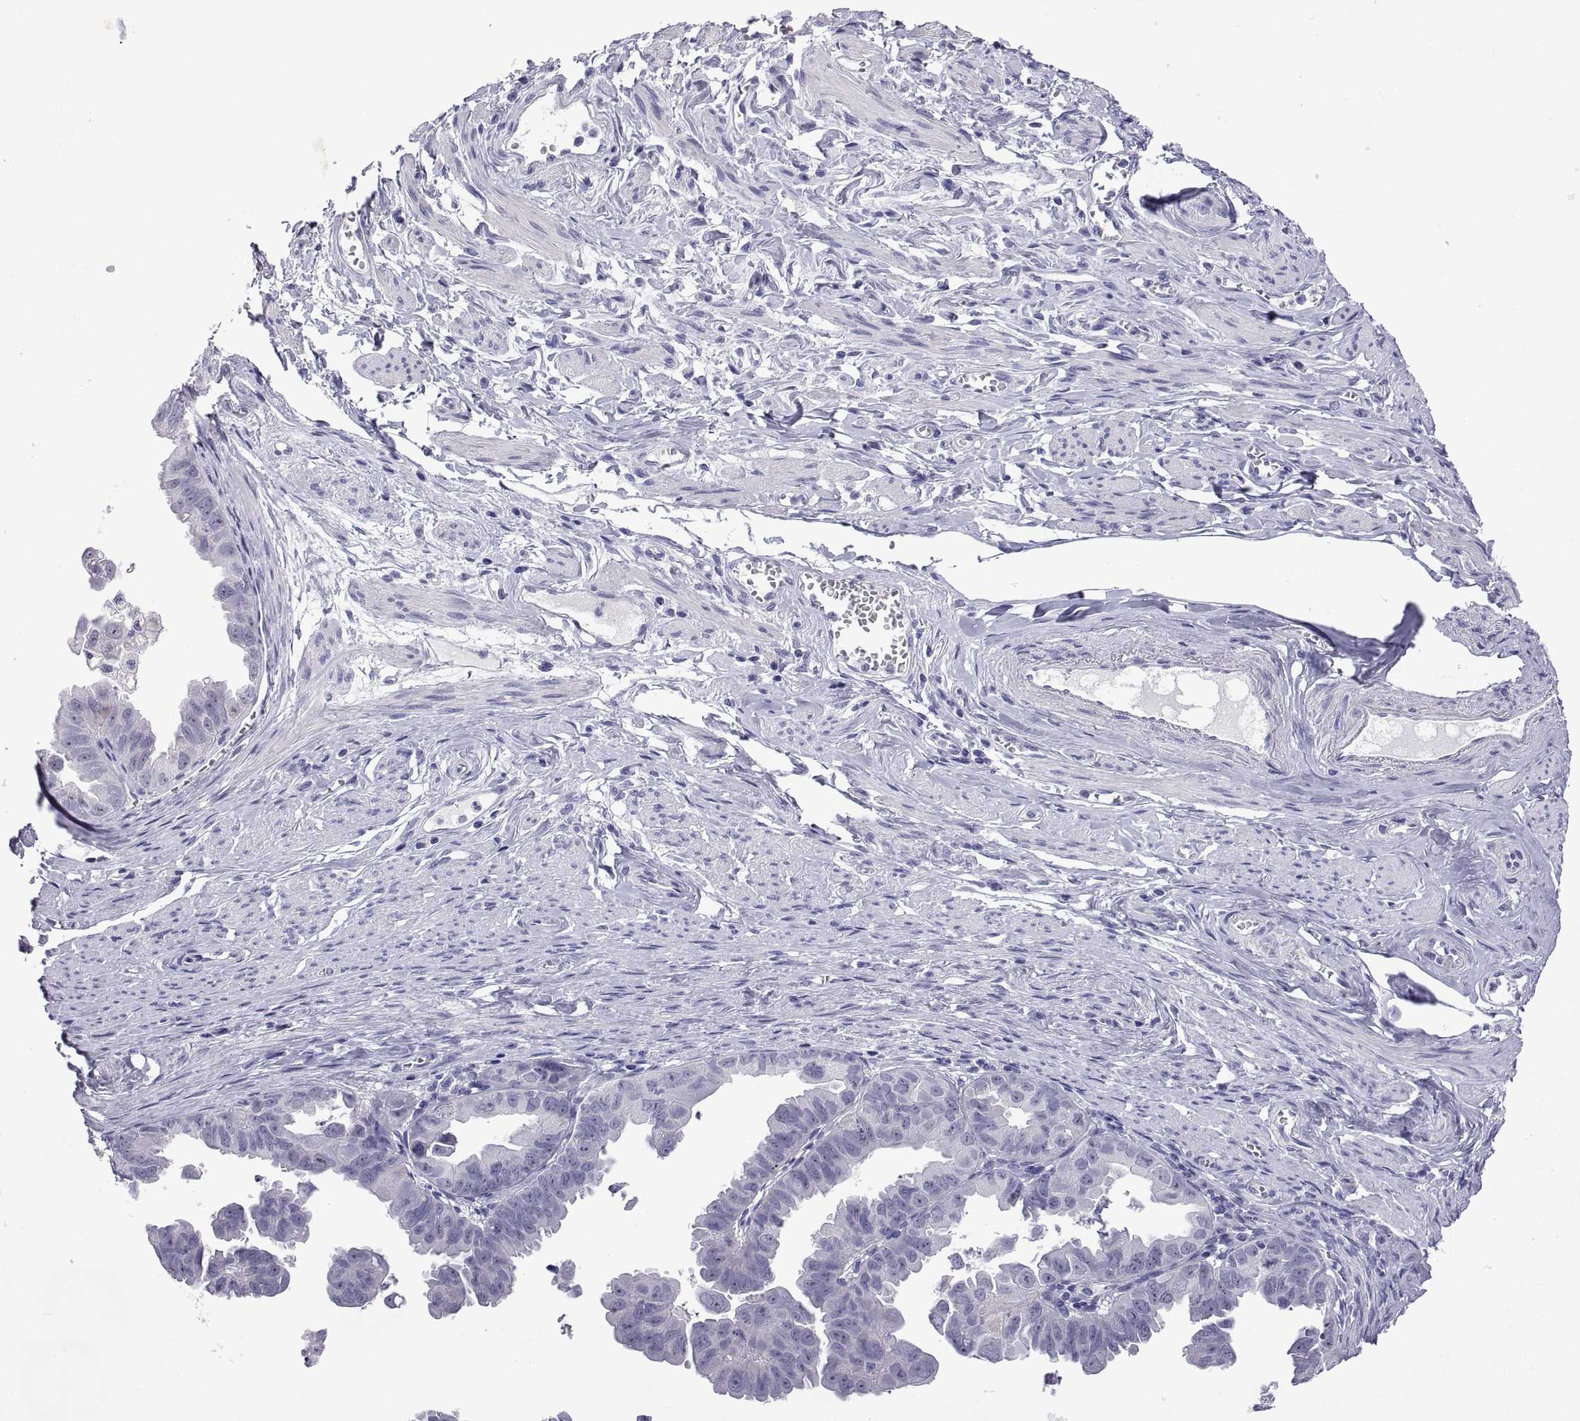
{"staining": {"intensity": "strong", "quantity": "25%-75%", "location": "nuclear"}, "tissue": "ovarian cancer", "cell_type": "Tumor cells", "image_type": "cancer", "snomed": [{"axis": "morphology", "description": "Carcinoma, endometroid"}, {"axis": "topography", "description": "Ovary"}], "caption": "This photomicrograph reveals immunohistochemistry staining of ovarian cancer, with high strong nuclear expression in about 25%-75% of tumor cells.", "gene": "VSX2", "patient": {"sex": "female", "age": 85}}